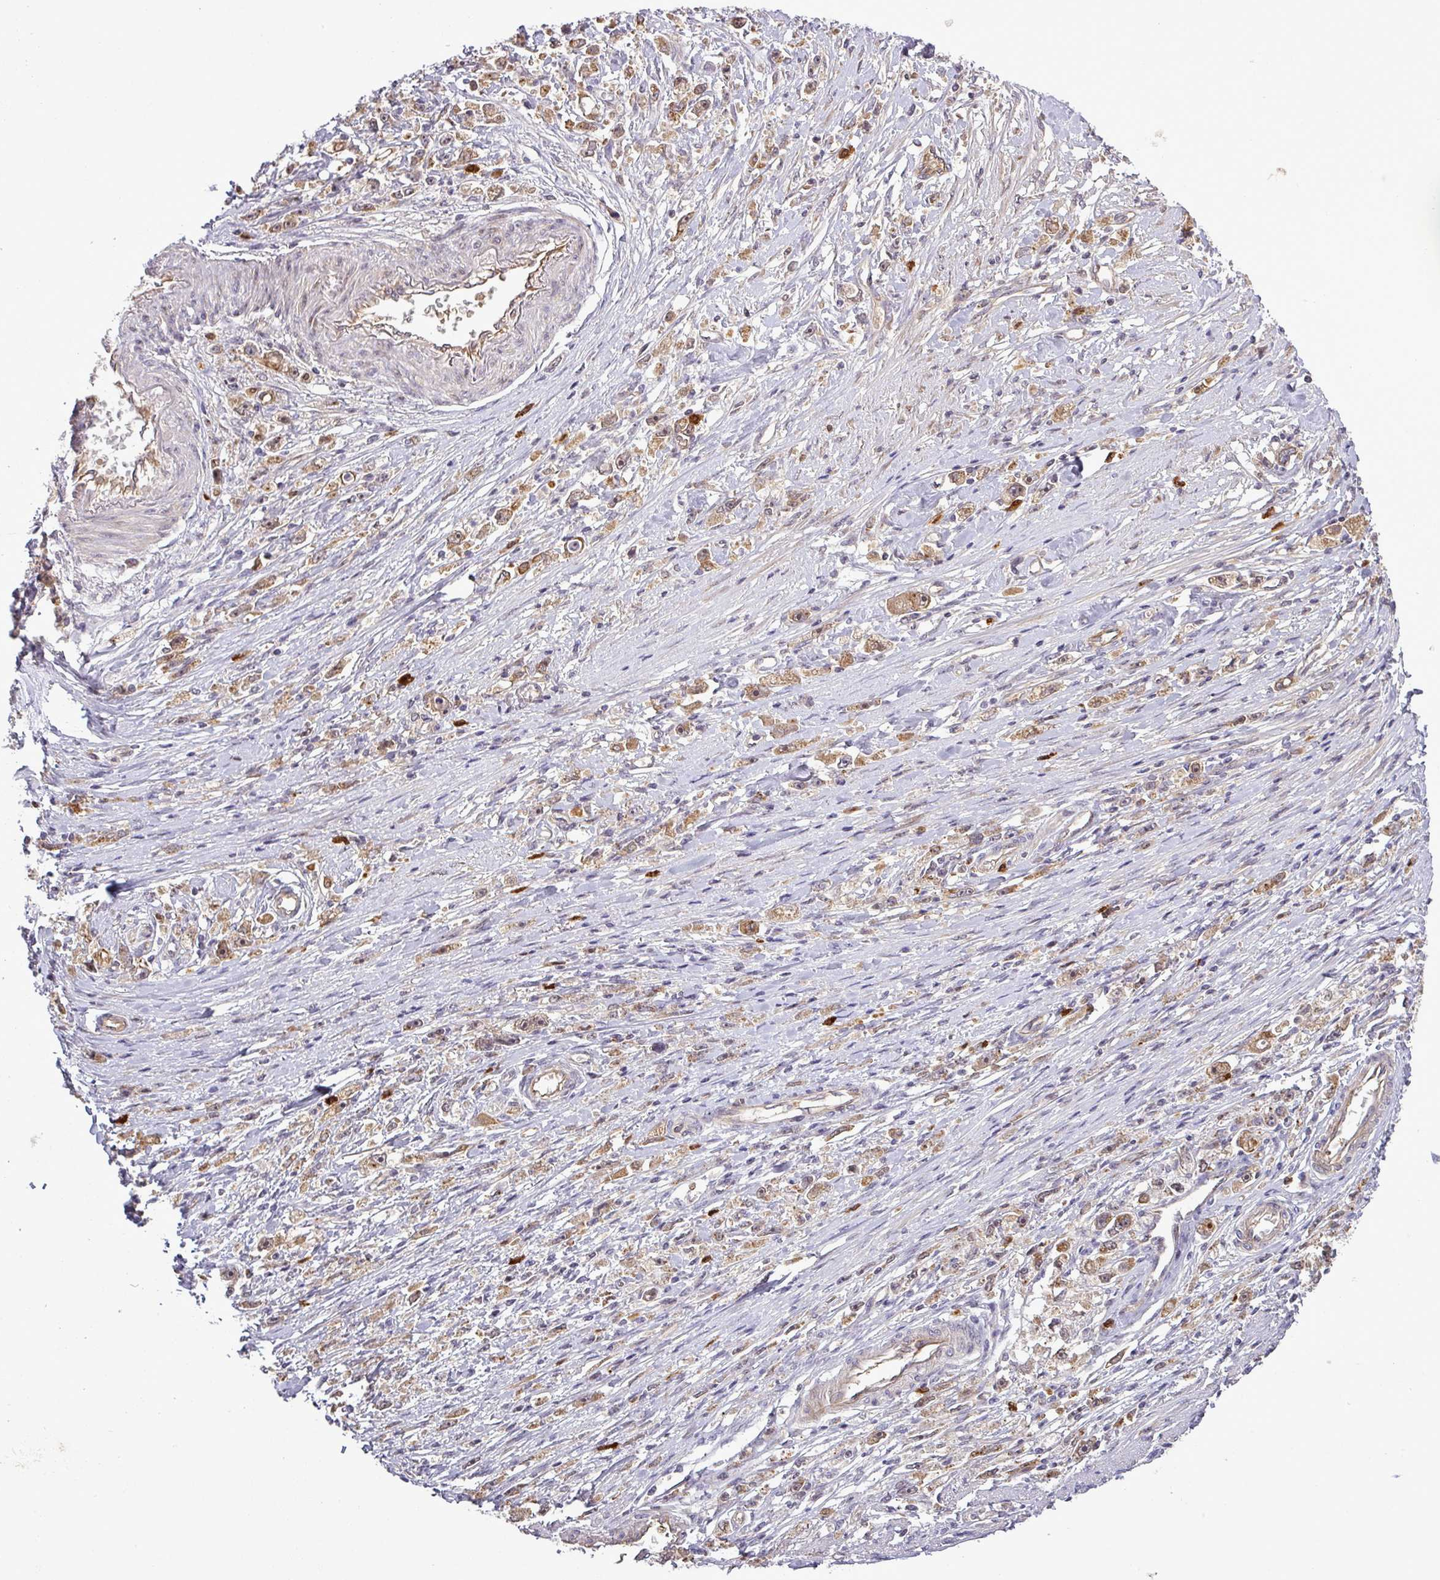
{"staining": {"intensity": "moderate", "quantity": ">75%", "location": "cytoplasmic/membranous,nuclear"}, "tissue": "stomach cancer", "cell_type": "Tumor cells", "image_type": "cancer", "snomed": [{"axis": "morphology", "description": "Adenocarcinoma, NOS"}, {"axis": "topography", "description": "Stomach"}], "caption": "This photomicrograph exhibits immunohistochemistry staining of human adenocarcinoma (stomach), with medium moderate cytoplasmic/membranous and nuclear expression in approximately >75% of tumor cells.", "gene": "PCDH1", "patient": {"sex": "female", "age": 59}}